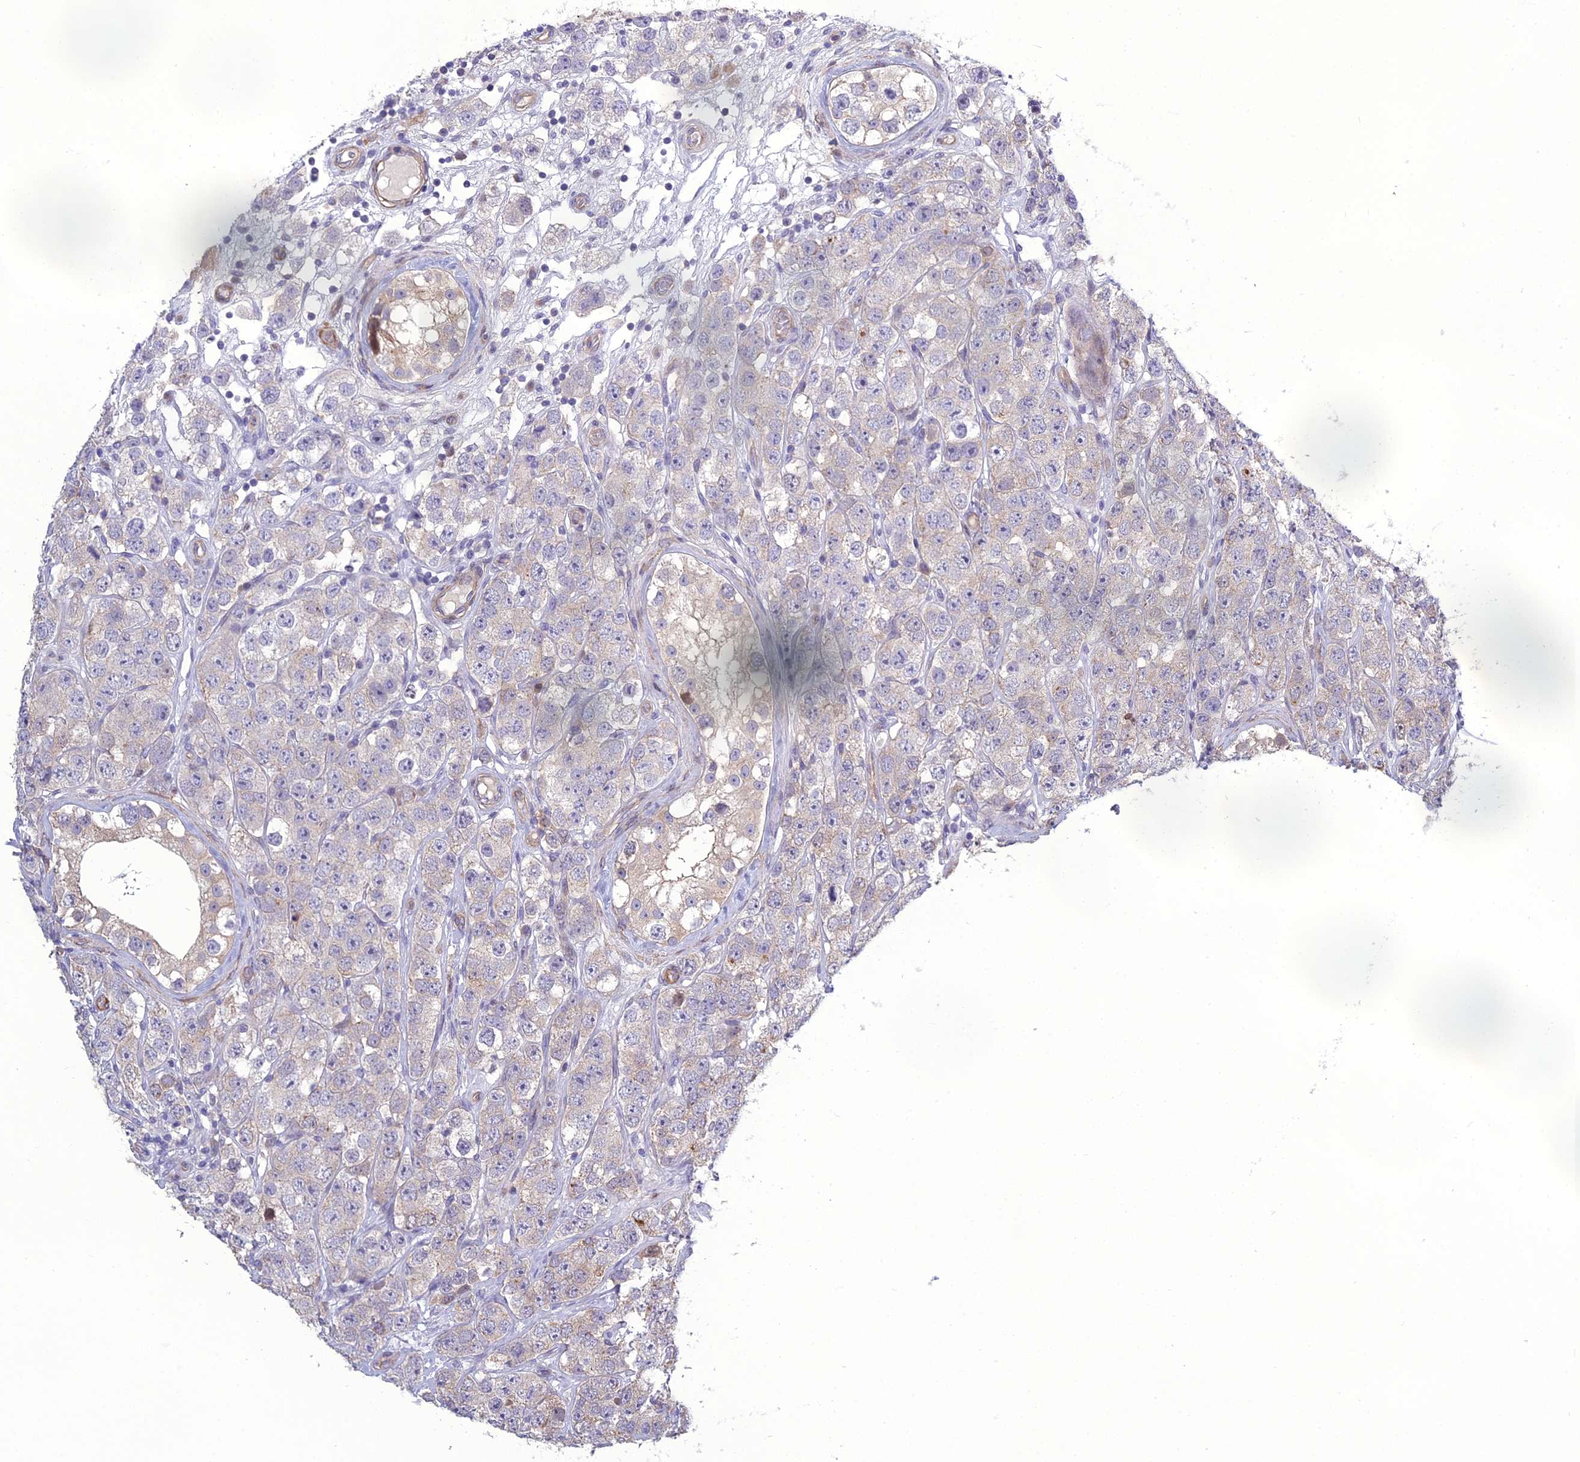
{"staining": {"intensity": "negative", "quantity": "none", "location": "none"}, "tissue": "testis cancer", "cell_type": "Tumor cells", "image_type": "cancer", "snomed": [{"axis": "morphology", "description": "Seminoma, NOS"}, {"axis": "topography", "description": "Testis"}], "caption": "Photomicrograph shows no significant protein positivity in tumor cells of testis seminoma. (DAB IHC with hematoxylin counter stain).", "gene": "LZTS2", "patient": {"sex": "male", "age": 28}}